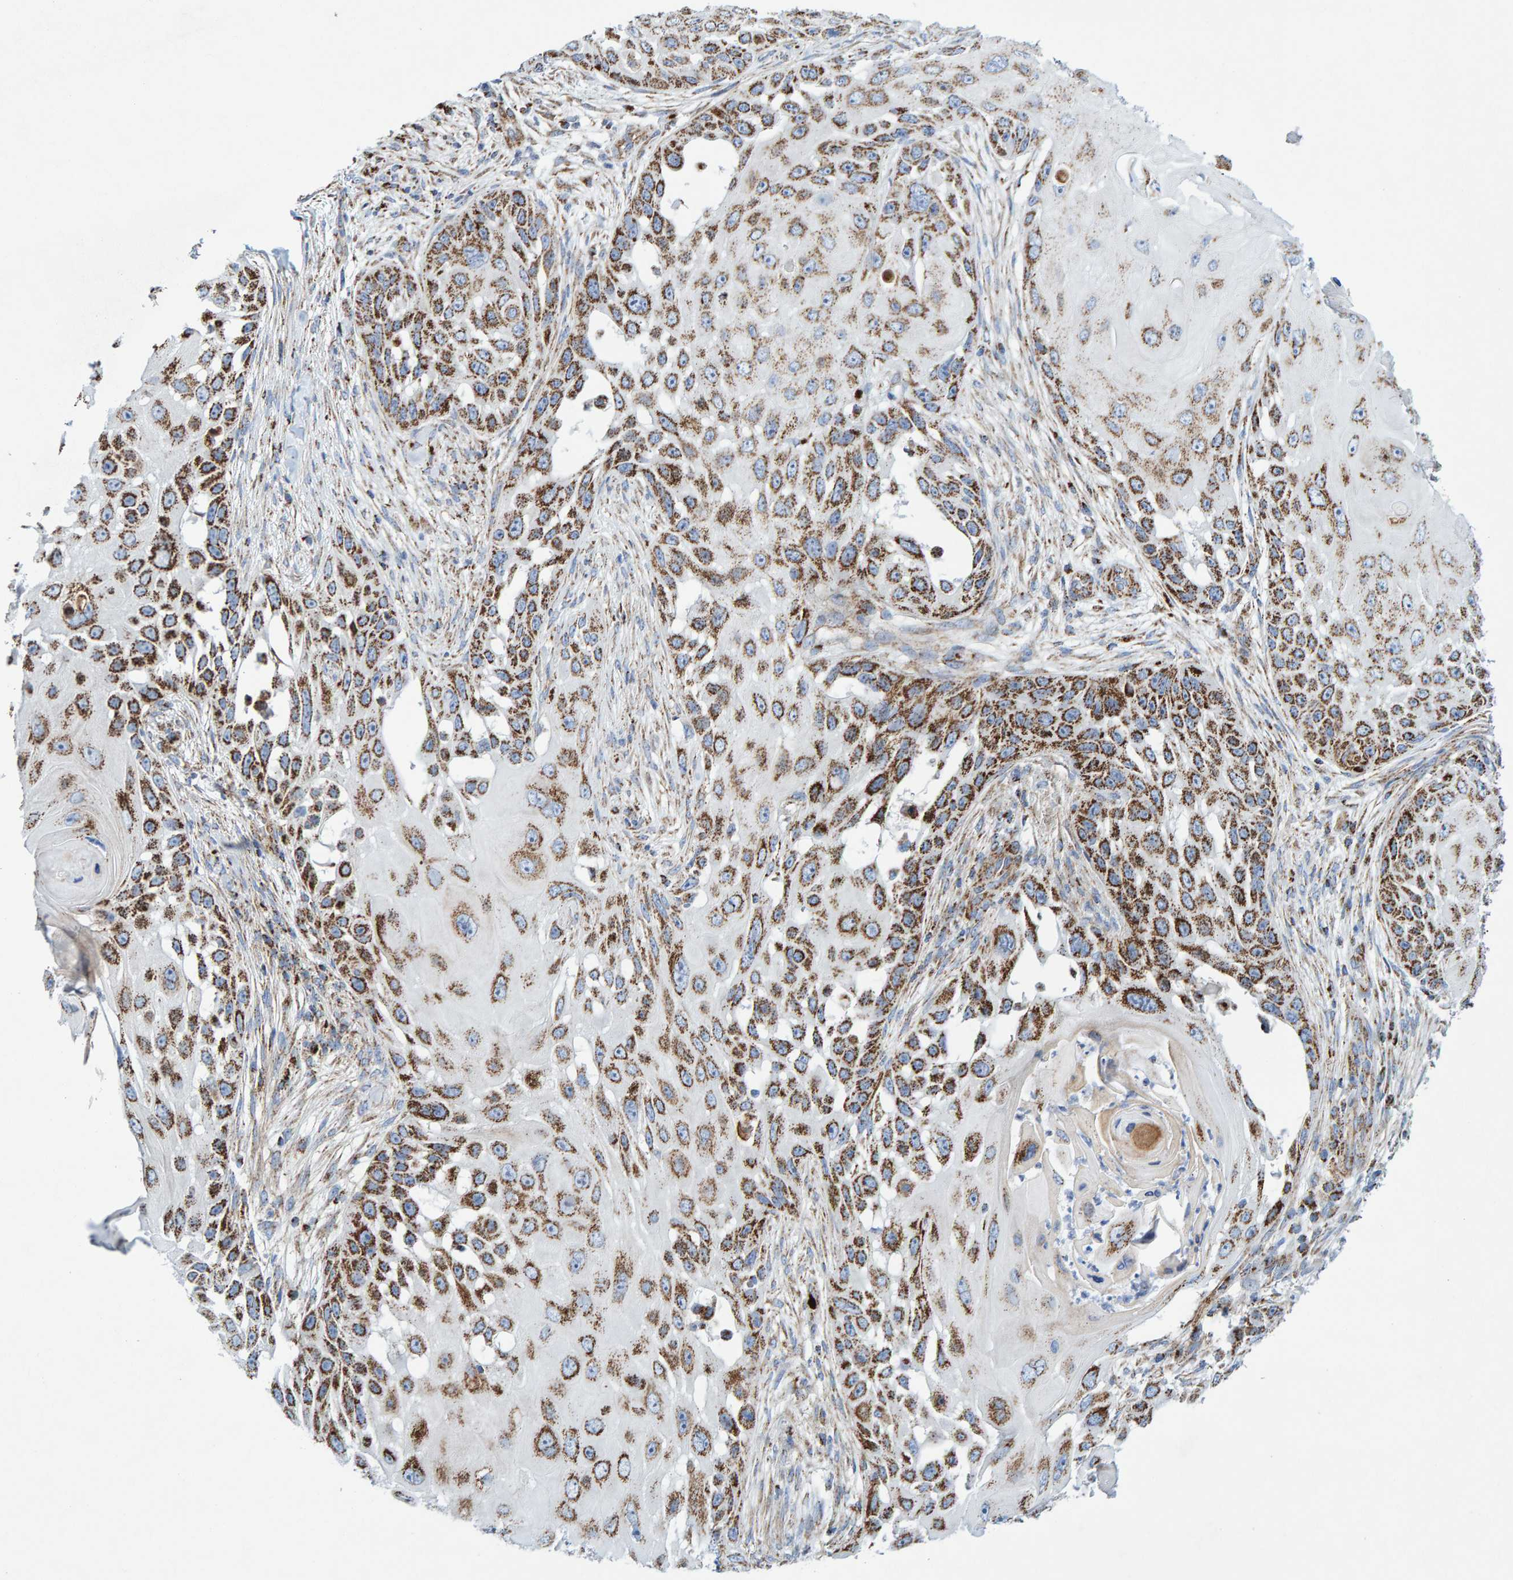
{"staining": {"intensity": "strong", "quantity": ">75%", "location": "cytoplasmic/membranous"}, "tissue": "skin cancer", "cell_type": "Tumor cells", "image_type": "cancer", "snomed": [{"axis": "morphology", "description": "Squamous cell carcinoma, NOS"}, {"axis": "topography", "description": "Skin"}], "caption": "Strong cytoplasmic/membranous protein expression is present in about >75% of tumor cells in skin cancer.", "gene": "GGTA1", "patient": {"sex": "female", "age": 44}}